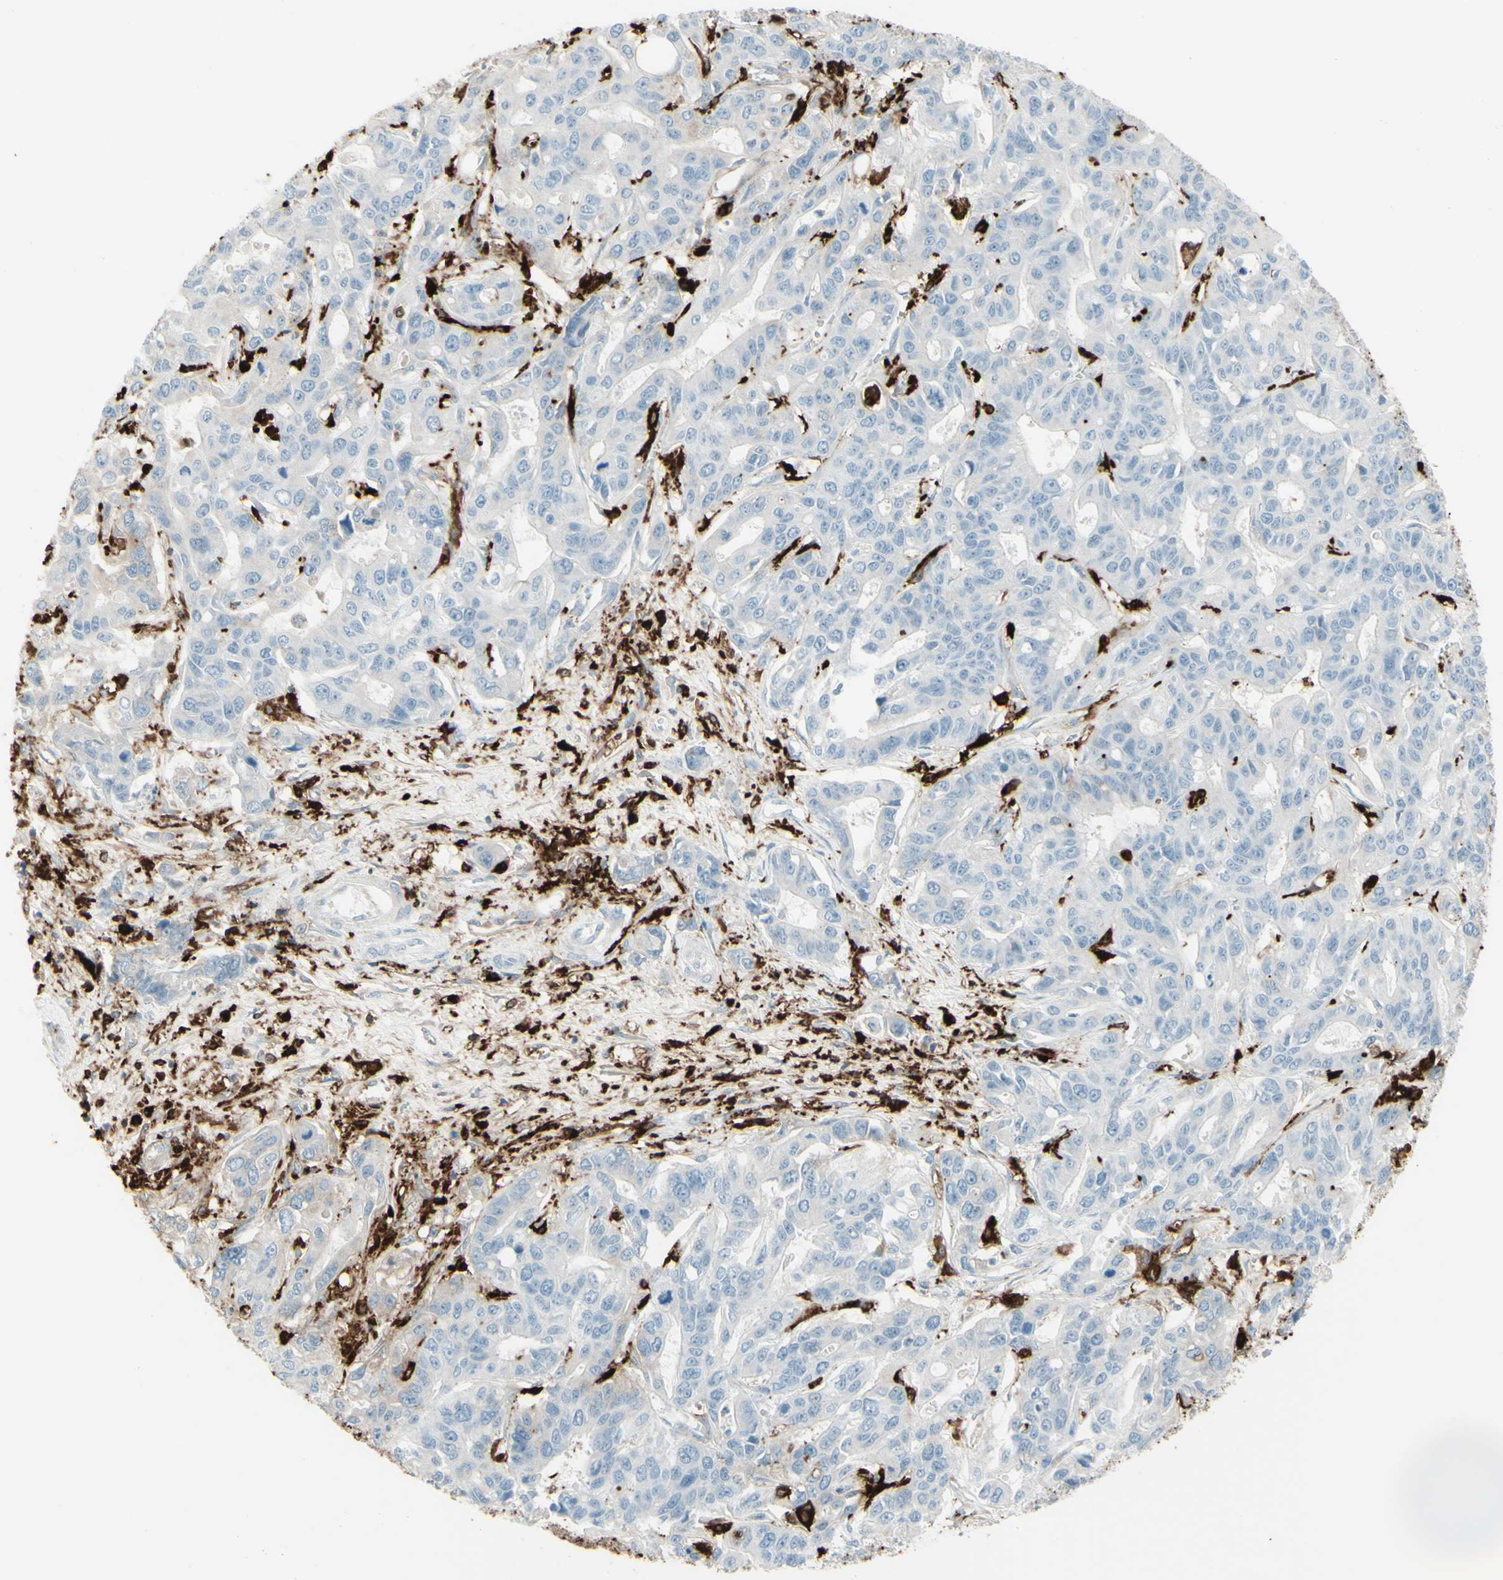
{"staining": {"intensity": "weak", "quantity": "<25%", "location": "cytoplasmic/membranous"}, "tissue": "liver cancer", "cell_type": "Tumor cells", "image_type": "cancer", "snomed": [{"axis": "morphology", "description": "Cholangiocarcinoma"}, {"axis": "topography", "description": "Liver"}], "caption": "Micrograph shows no significant protein expression in tumor cells of cholangiocarcinoma (liver).", "gene": "HLA-DPB1", "patient": {"sex": "female", "age": 65}}